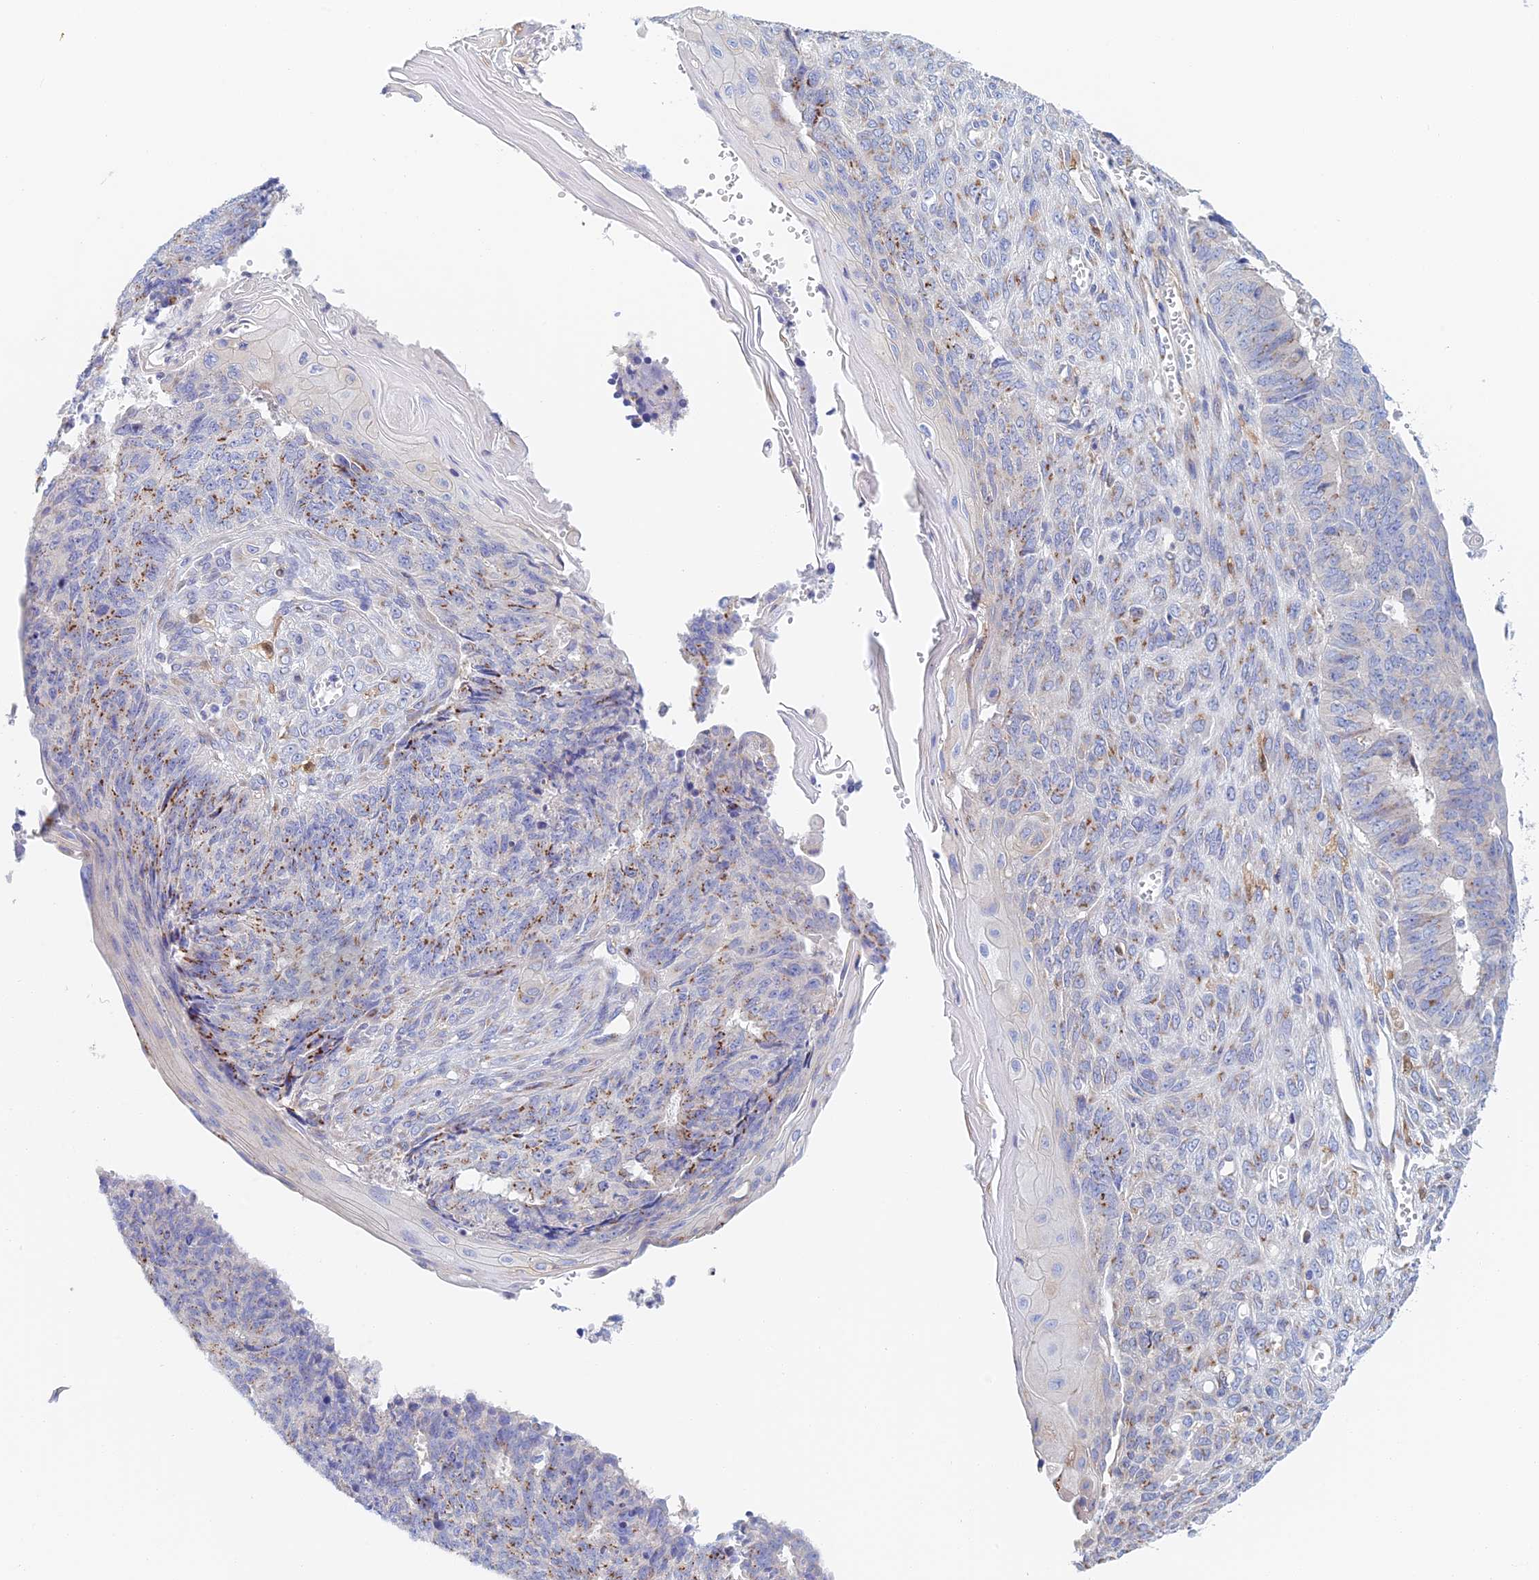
{"staining": {"intensity": "moderate", "quantity": "25%-75%", "location": "cytoplasmic/membranous"}, "tissue": "endometrial cancer", "cell_type": "Tumor cells", "image_type": "cancer", "snomed": [{"axis": "morphology", "description": "Adenocarcinoma, NOS"}, {"axis": "topography", "description": "Endometrium"}], "caption": "Endometrial cancer stained with DAB (3,3'-diaminobenzidine) immunohistochemistry (IHC) exhibits medium levels of moderate cytoplasmic/membranous expression in approximately 25%-75% of tumor cells.", "gene": "SLC24A3", "patient": {"sex": "female", "age": 32}}